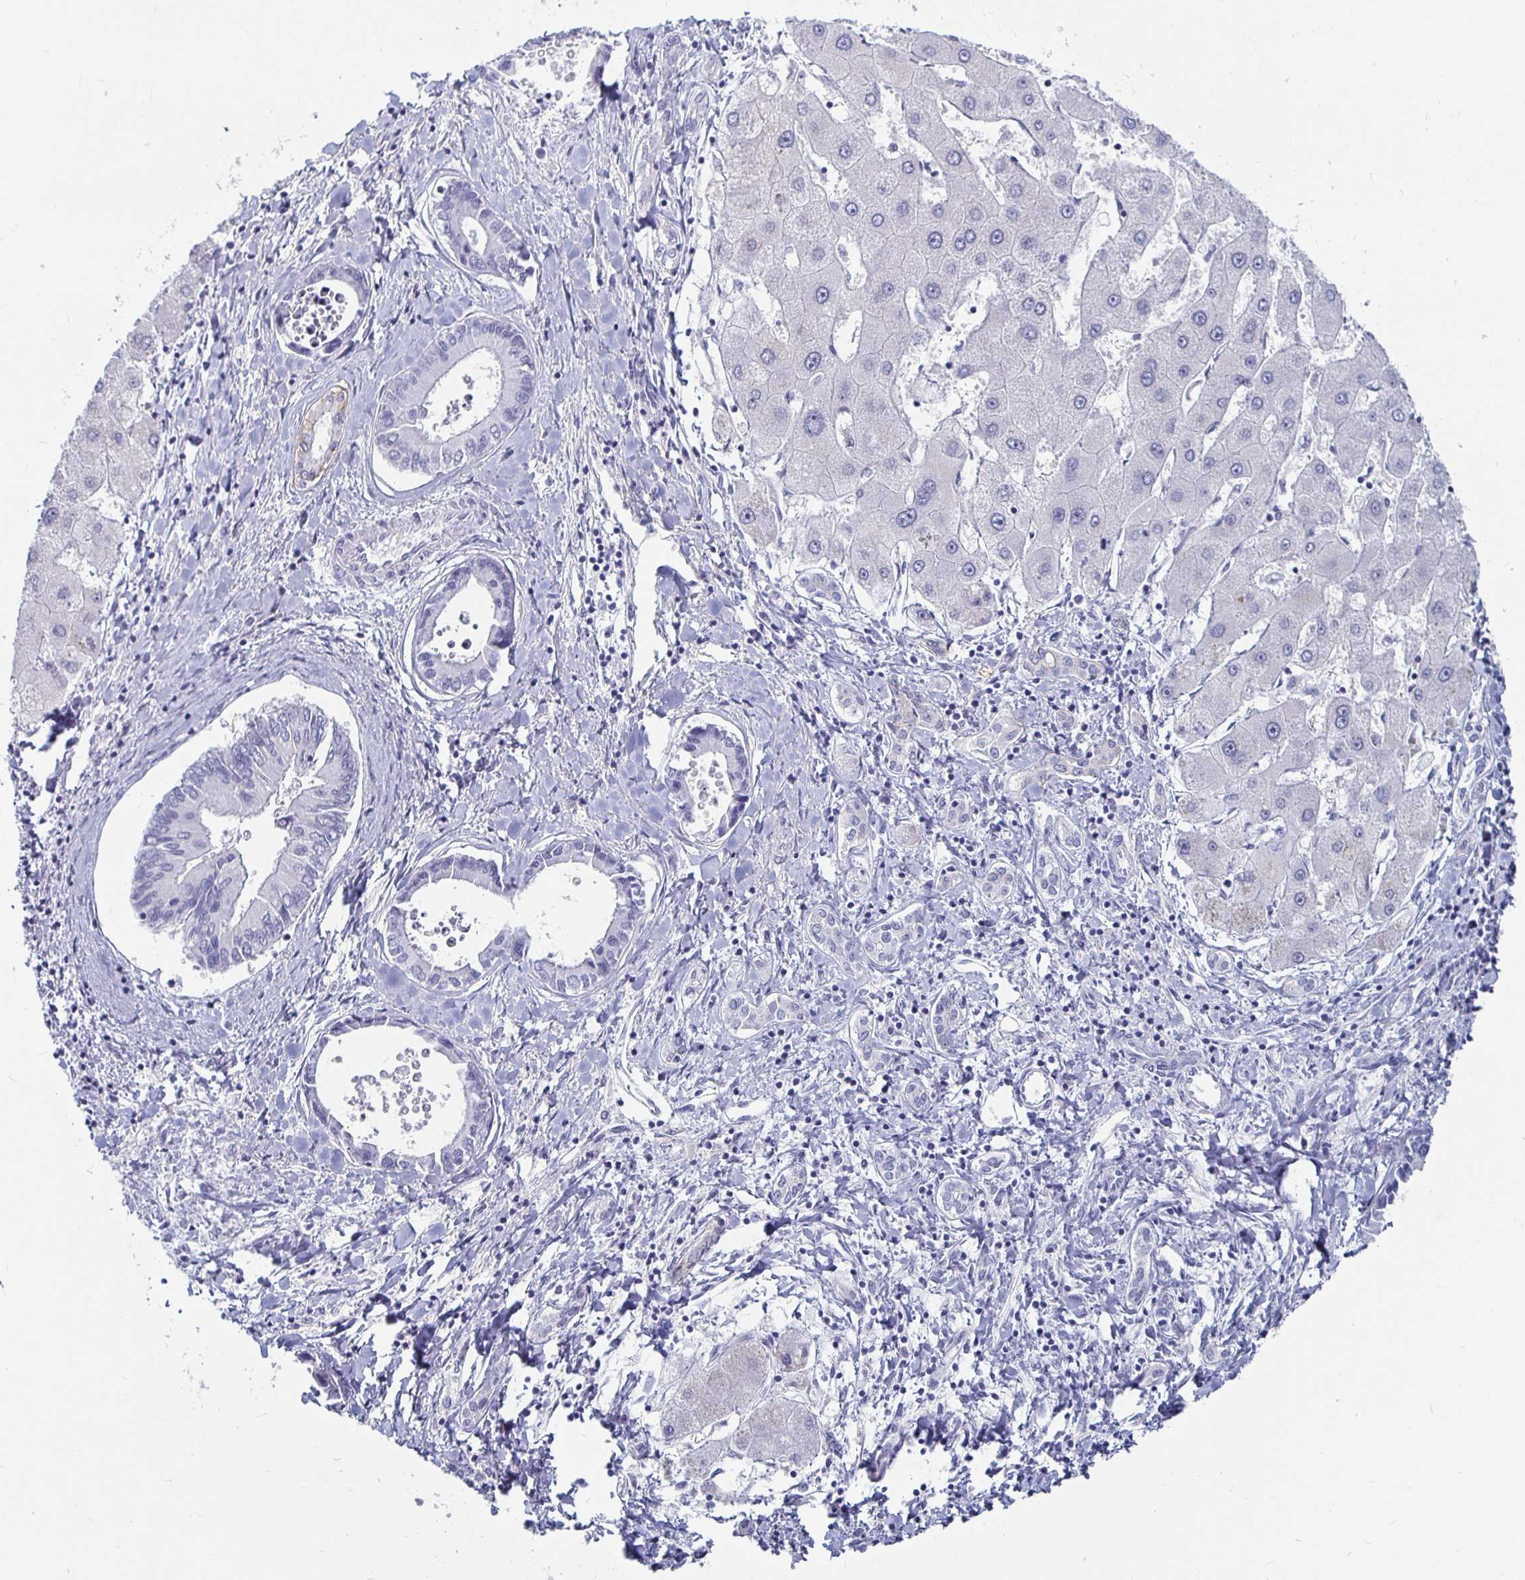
{"staining": {"intensity": "negative", "quantity": "none", "location": "none"}, "tissue": "liver cancer", "cell_type": "Tumor cells", "image_type": "cancer", "snomed": [{"axis": "morphology", "description": "Cholangiocarcinoma"}, {"axis": "topography", "description": "Liver"}], "caption": "A high-resolution image shows immunohistochemistry staining of liver cancer (cholangiocarcinoma), which displays no significant staining in tumor cells.", "gene": "CA9", "patient": {"sex": "male", "age": 66}}